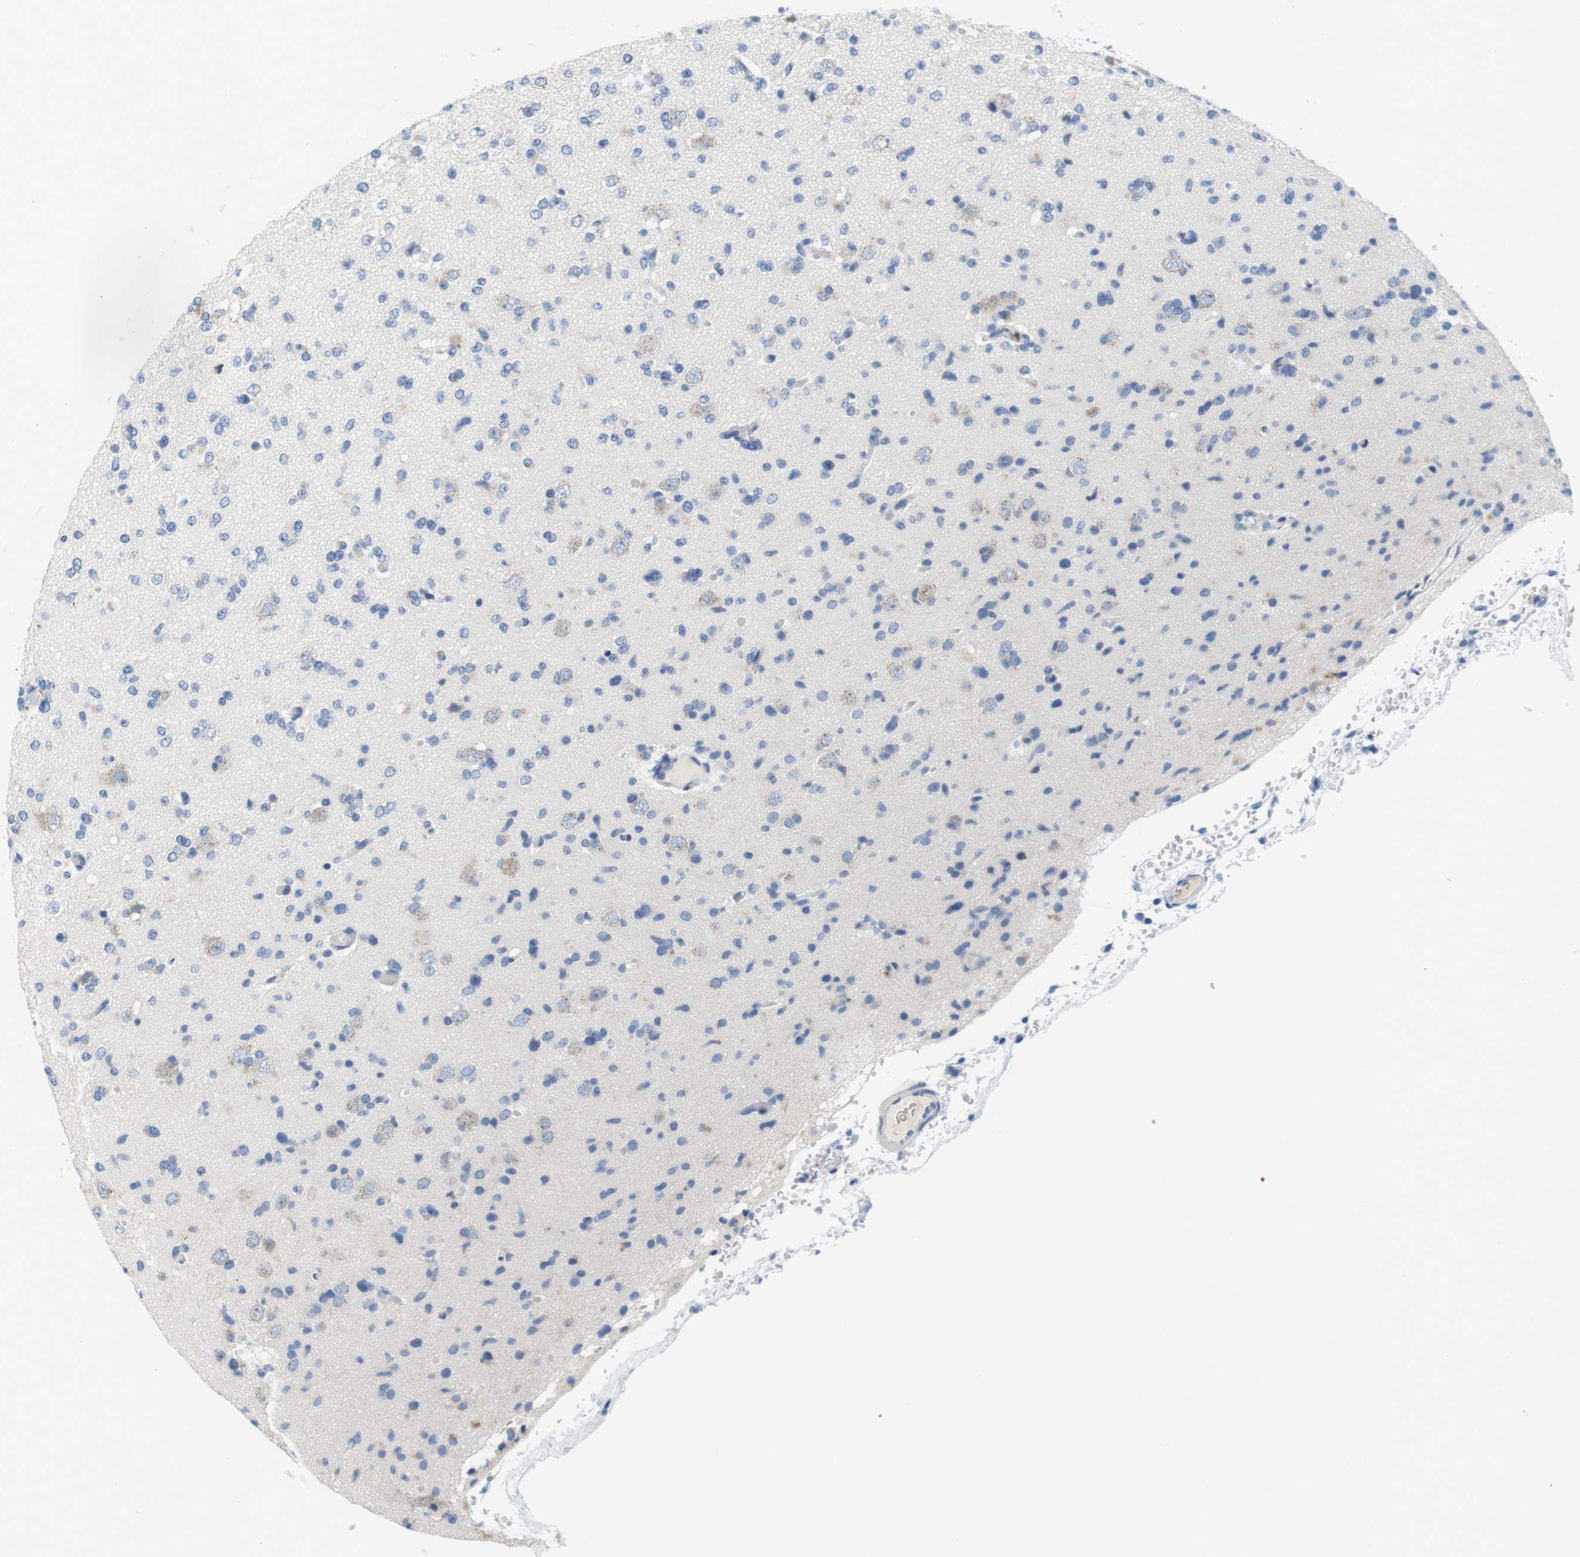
{"staining": {"intensity": "negative", "quantity": "none", "location": "none"}, "tissue": "glioma", "cell_type": "Tumor cells", "image_type": "cancer", "snomed": [{"axis": "morphology", "description": "Glioma, malignant, Low grade"}, {"axis": "topography", "description": "Brain"}], "caption": "Tumor cells show no significant positivity in glioma.", "gene": "CNGA2", "patient": {"sex": "female", "age": 22}}